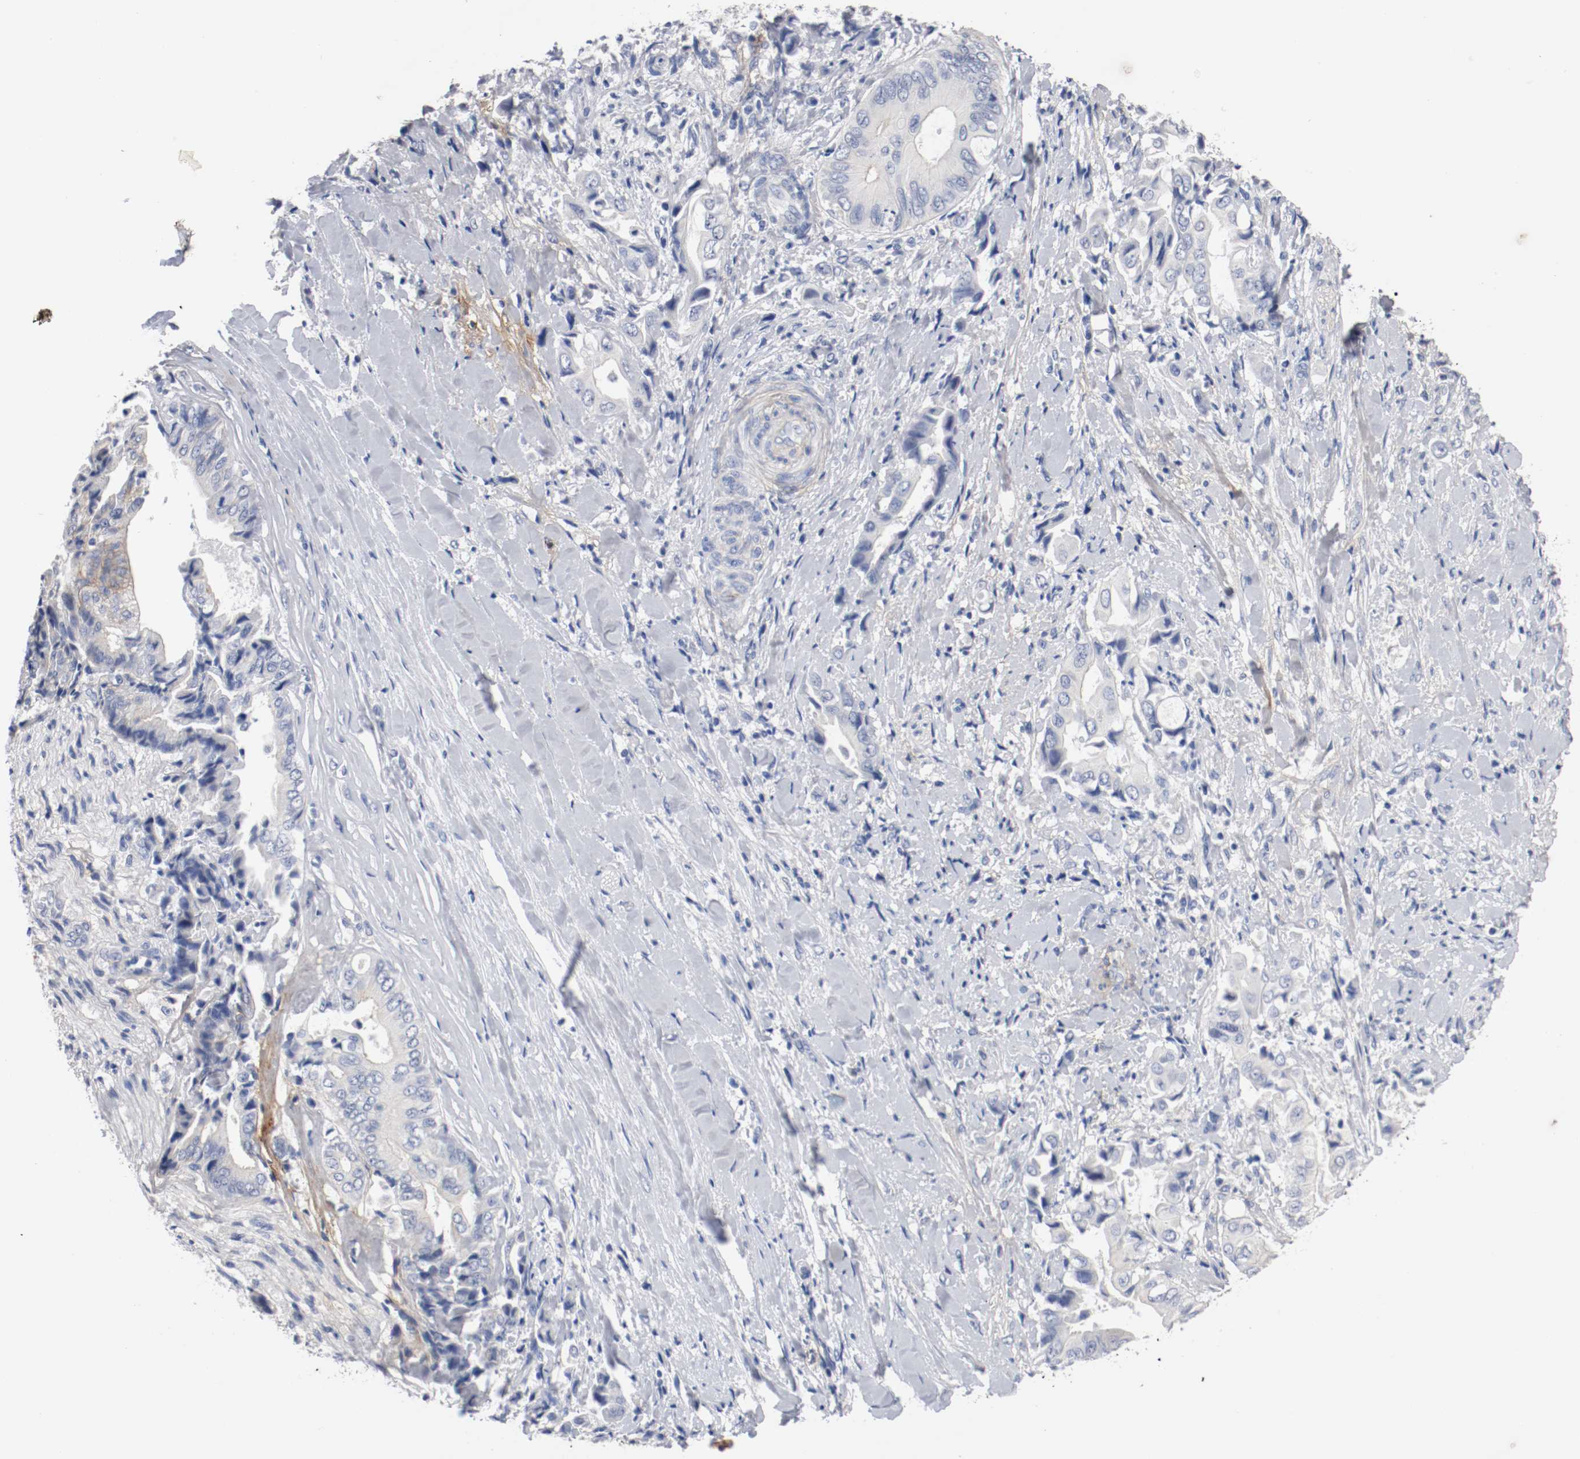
{"staining": {"intensity": "weak", "quantity": "<25%", "location": "cytoplasmic/membranous"}, "tissue": "liver cancer", "cell_type": "Tumor cells", "image_type": "cancer", "snomed": [{"axis": "morphology", "description": "Cholangiocarcinoma"}, {"axis": "topography", "description": "Liver"}], "caption": "Protein analysis of liver cholangiocarcinoma shows no significant staining in tumor cells. (Stains: DAB (3,3'-diaminobenzidine) immunohistochemistry (IHC) with hematoxylin counter stain, Microscopy: brightfield microscopy at high magnification).", "gene": "TNC", "patient": {"sex": "male", "age": 58}}